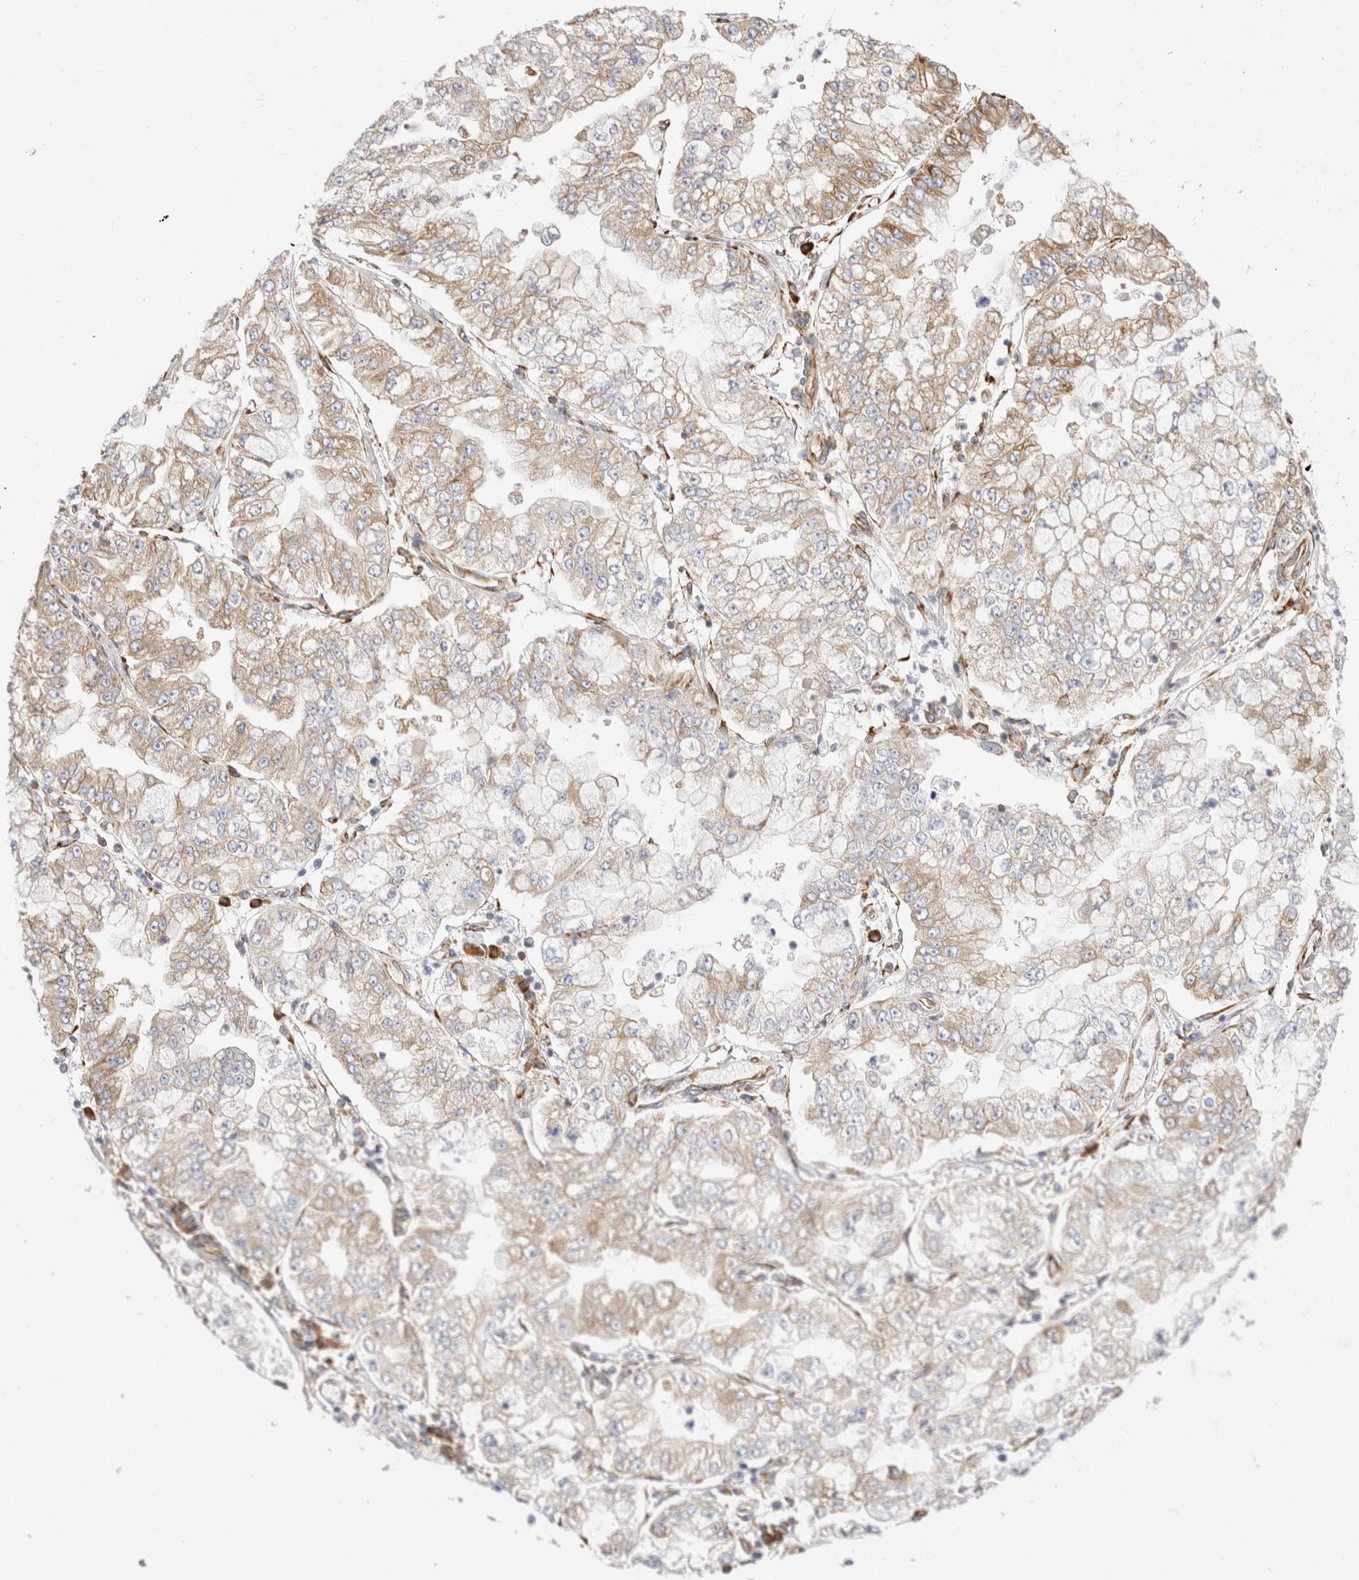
{"staining": {"intensity": "moderate", "quantity": "25%-75%", "location": "cytoplasmic/membranous"}, "tissue": "stomach cancer", "cell_type": "Tumor cells", "image_type": "cancer", "snomed": [{"axis": "morphology", "description": "Adenocarcinoma, NOS"}, {"axis": "topography", "description": "Stomach"}], "caption": "Stomach cancer stained with a protein marker exhibits moderate staining in tumor cells.", "gene": "ZC2HC1A", "patient": {"sex": "male", "age": 76}}